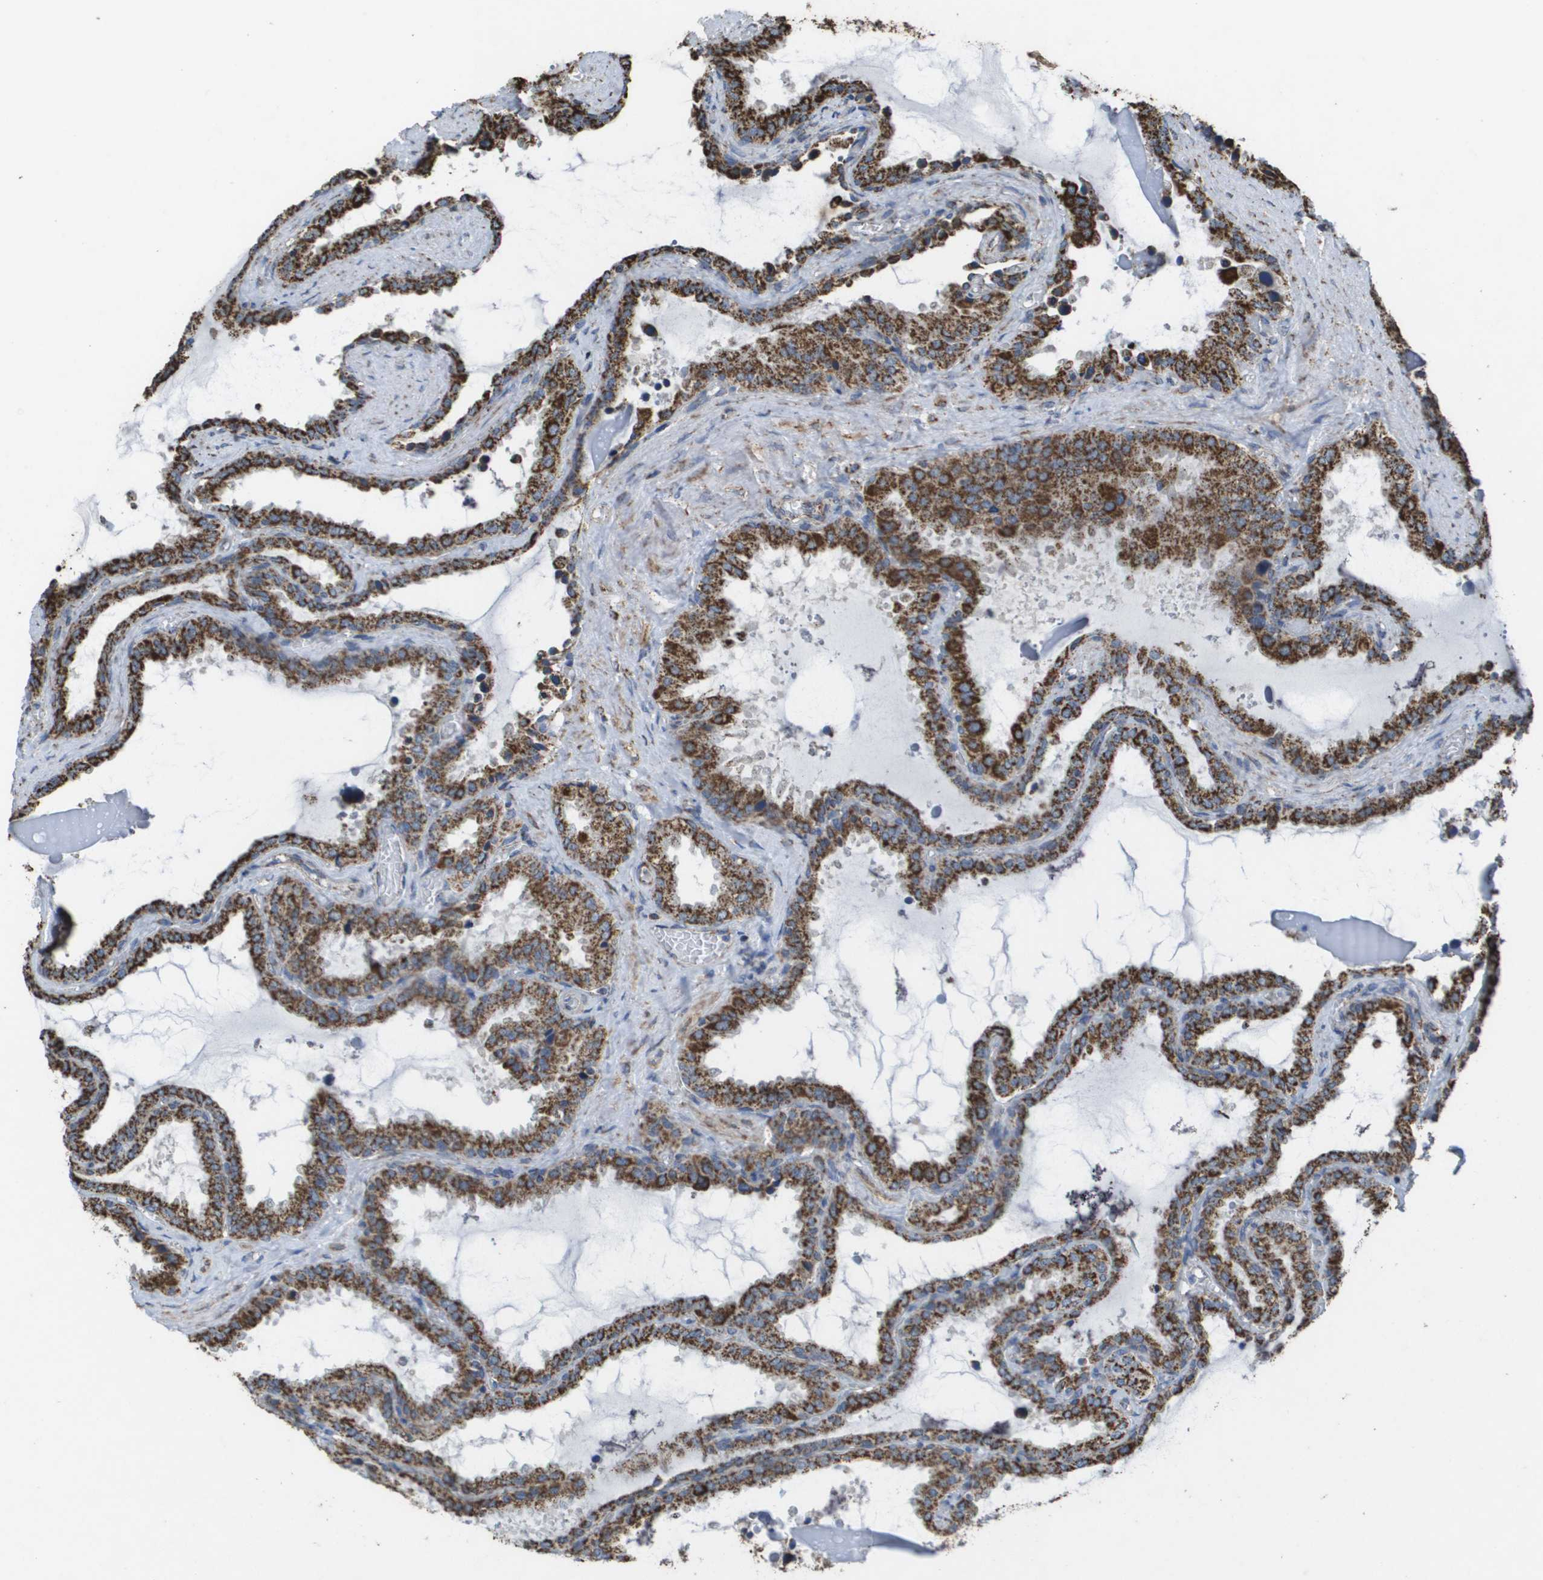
{"staining": {"intensity": "strong", "quantity": ">75%", "location": "cytoplasmic/membranous"}, "tissue": "seminal vesicle", "cell_type": "Glandular cells", "image_type": "normal", "snomed": [{"axis": "morphology", "description": "Normal tissue, NOS"}, {"axis": "topography", "description": "Seminal veicle"}], "caption": "Protein analysis of unremarkable seminal vesicle shows strong cytoplasmic/membranous positivity in approximately >75% of glandular cells.", "gene": "HSPE1", "patient": {"sex": "male", "age": 46}}